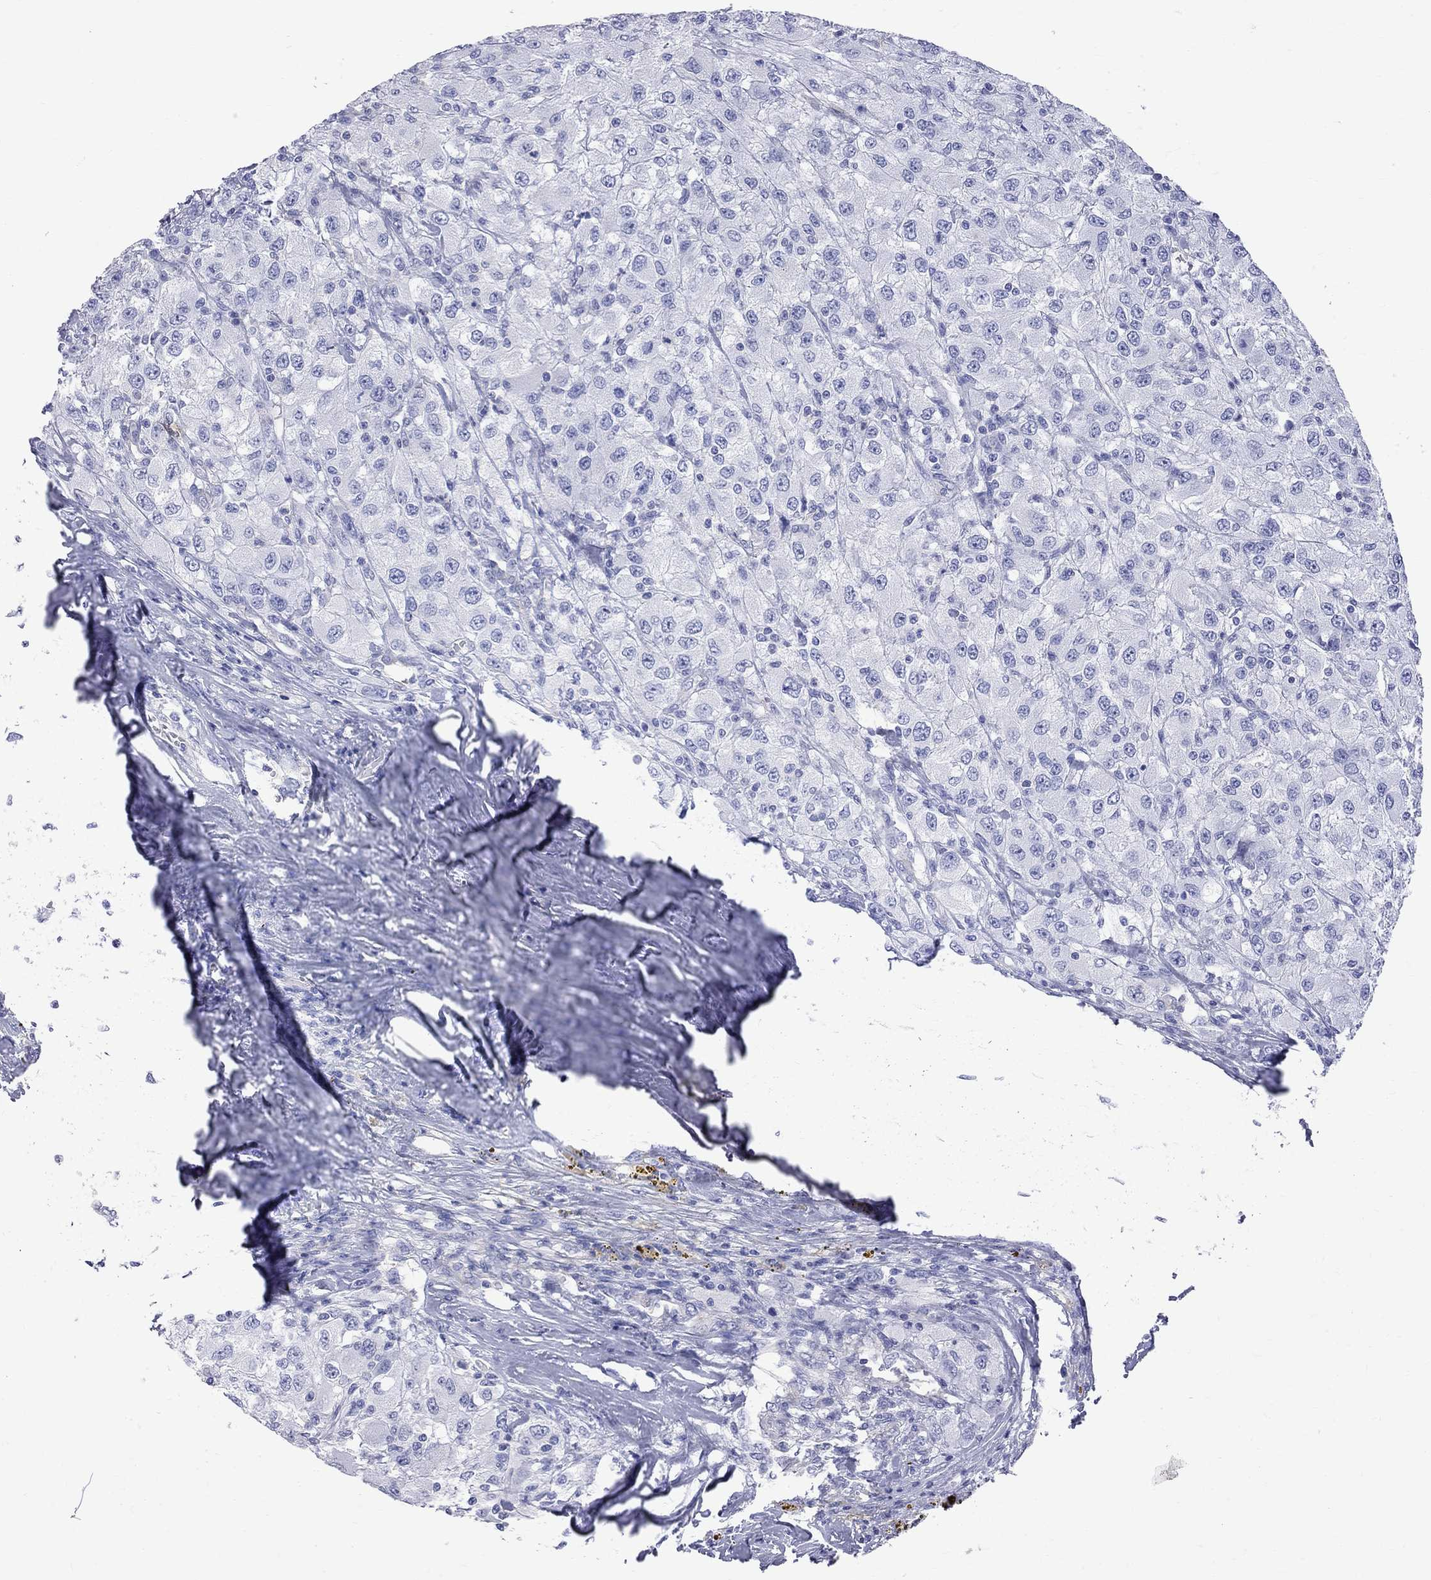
{"staining": {"intensity": "negative", "quantity": "none", "location": "none"}, "tissue": "renal cancer", "cell_type": "Tumor cells", "image_type": "cancer", "snomed": [{"axis": "morphology", "description": "Adenocarcinoma, NOS"}, {"axis": "topography", "description": "Kidney"}], "caption": "Immunohistochemistry photomicrograph of human renal cancer (adenocarcinoma) stained for a protein (brown), which exhibits no positivity in tumor cells.", "gene": "S100A3", "patient": {"sex": "female", "age": 67}}